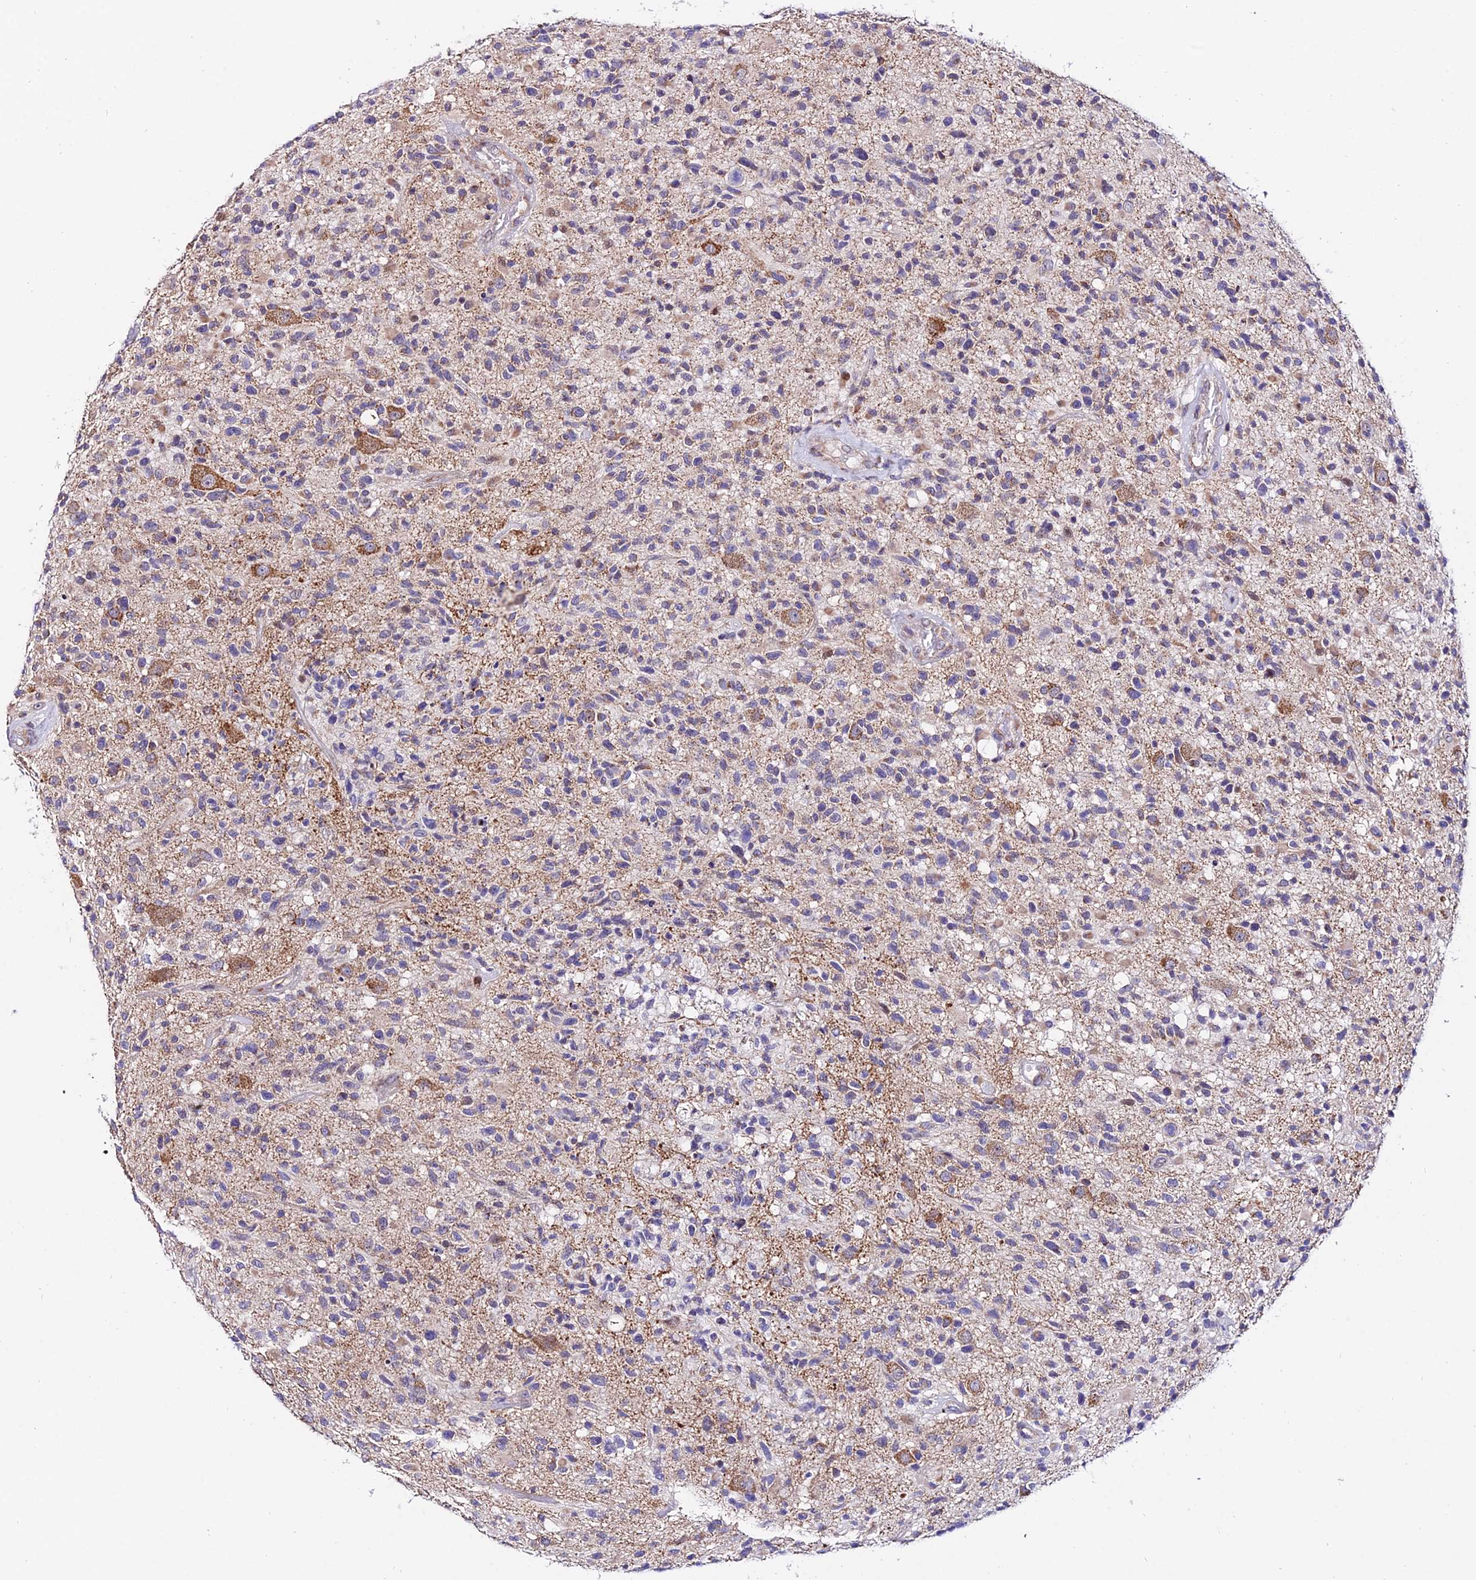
{"staining": {"intensity": "weak", "quantity": "25%-75%", "location": "cytoplasmic/membranous"}, "tissue": "glioma", "cell_type": "Tumor cells", "image_type": "cancer", "snomed": [{"axis": "morphology", "description": "Glioma, malignant, High grade"}, {"axis": "morphology", "description": "Glioblastoma, NOS"}, {"axis": "topography", "description": "Brain"}], "caption": "The micrograph demonstrates immunohistochemical staining of malignant glioma (high-grade). There is weak cytoplasmic/membranous positivity is identified in about 25%-75% of tumor cells. (IHC, brightfield microscopy, high magnification).", "gene": "ATP5PB", "patient": {"sex": "male", "age": 60}}